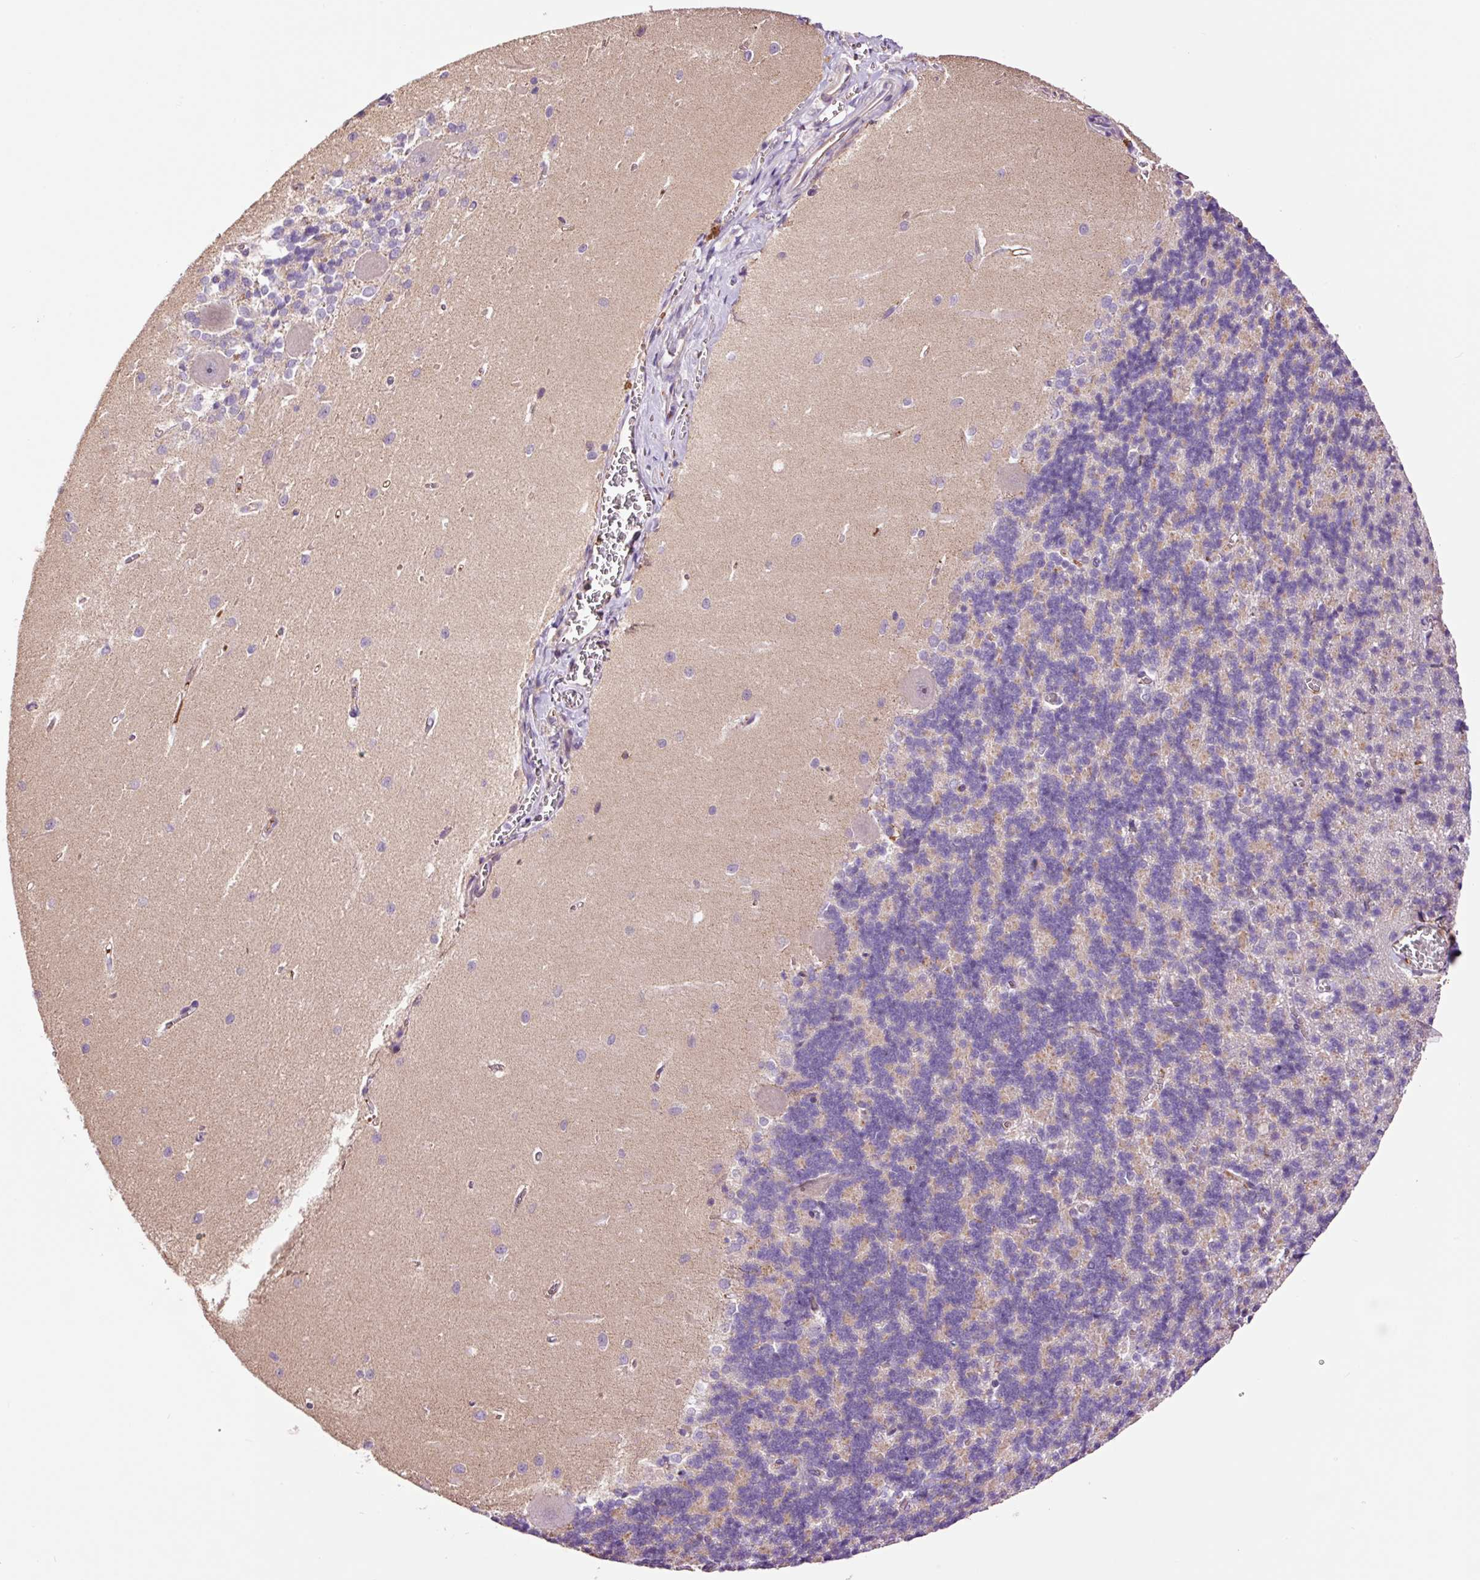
{"staining": {"intensity": "negative", "quantity": "none", "location": "none"}, "tissue": "cerebellum", "cell_type": "Cells in granular layer", "image_type": "normal", "snomed": [{"axis": "morphology", "description": "Normal tissue, NOS"}, {"axis": "topography", "description": "Cerebellum"}], "caption": "A high-resolution photomicrograph shows immunohistochemistry staining of unremarkable cerebellum, which displays no significant expression in cells in granular layer. (Immunohistochemistry (ihc), brightfield microscopy, high magnification).", "gene": "TMEM235", "patient": {"sex": "male", "age": 37}}